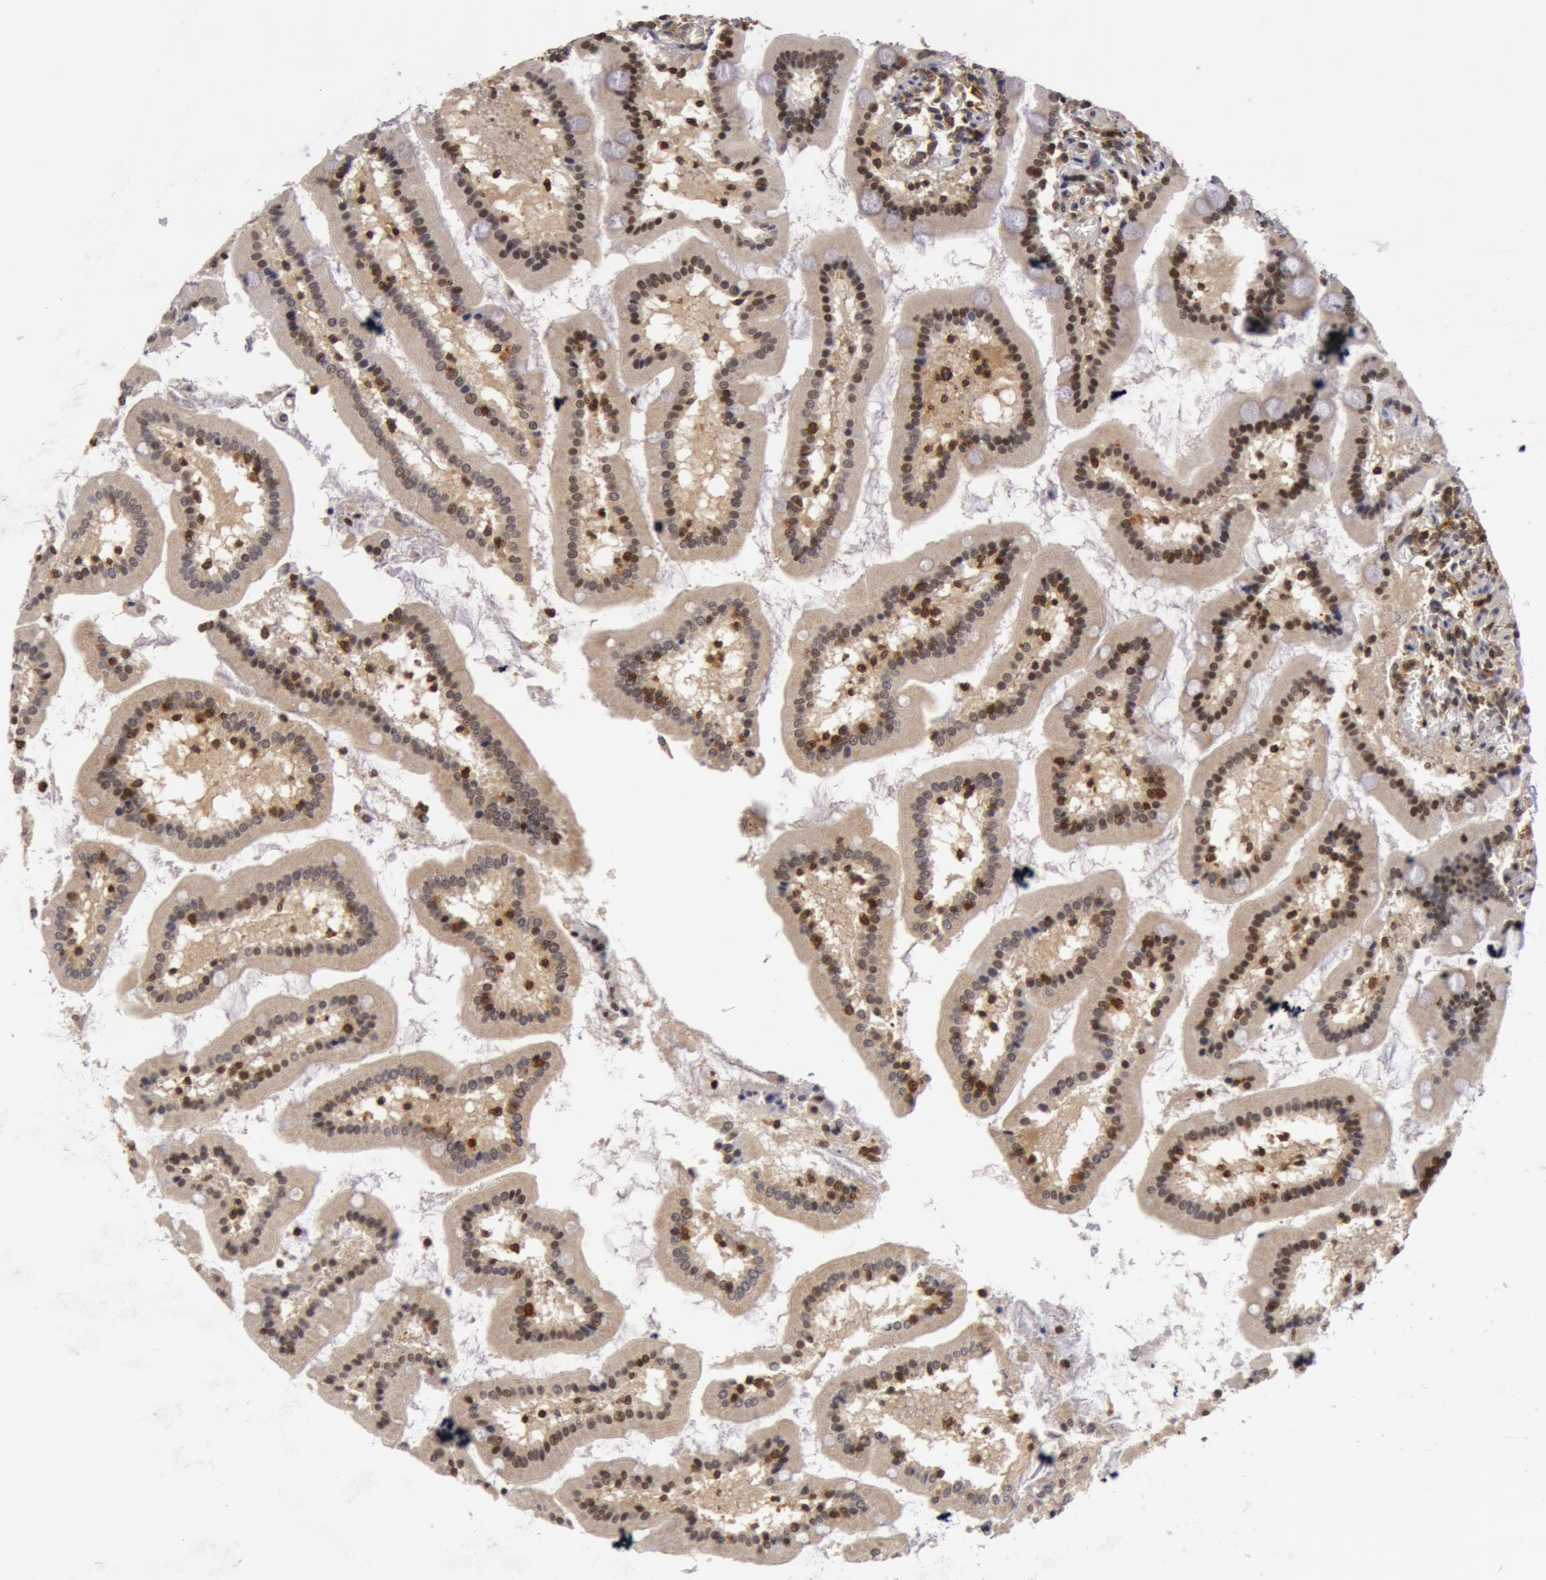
{"staining": {"intensity": "weak", "quantity": "25%-75%", "location": "nuclear"}, "tissue": "small intestine", "cell_type": "Glandular cells", "image_type": "normal", "snomed": [{"axis": "morphology", "description": "Normal tissue, NOS"}, {"axis": "topography", "description": "Small intestine"}], "caption": "Small intestine stained with immunohistochemistry shows weak nuclear positivity in approximately 25%-75% of glandular cells. (DAB IHC with brightfield microscopy, high magnification).", "gene": "ZNF350", "patient": {"sex": "male", "age": 59}}